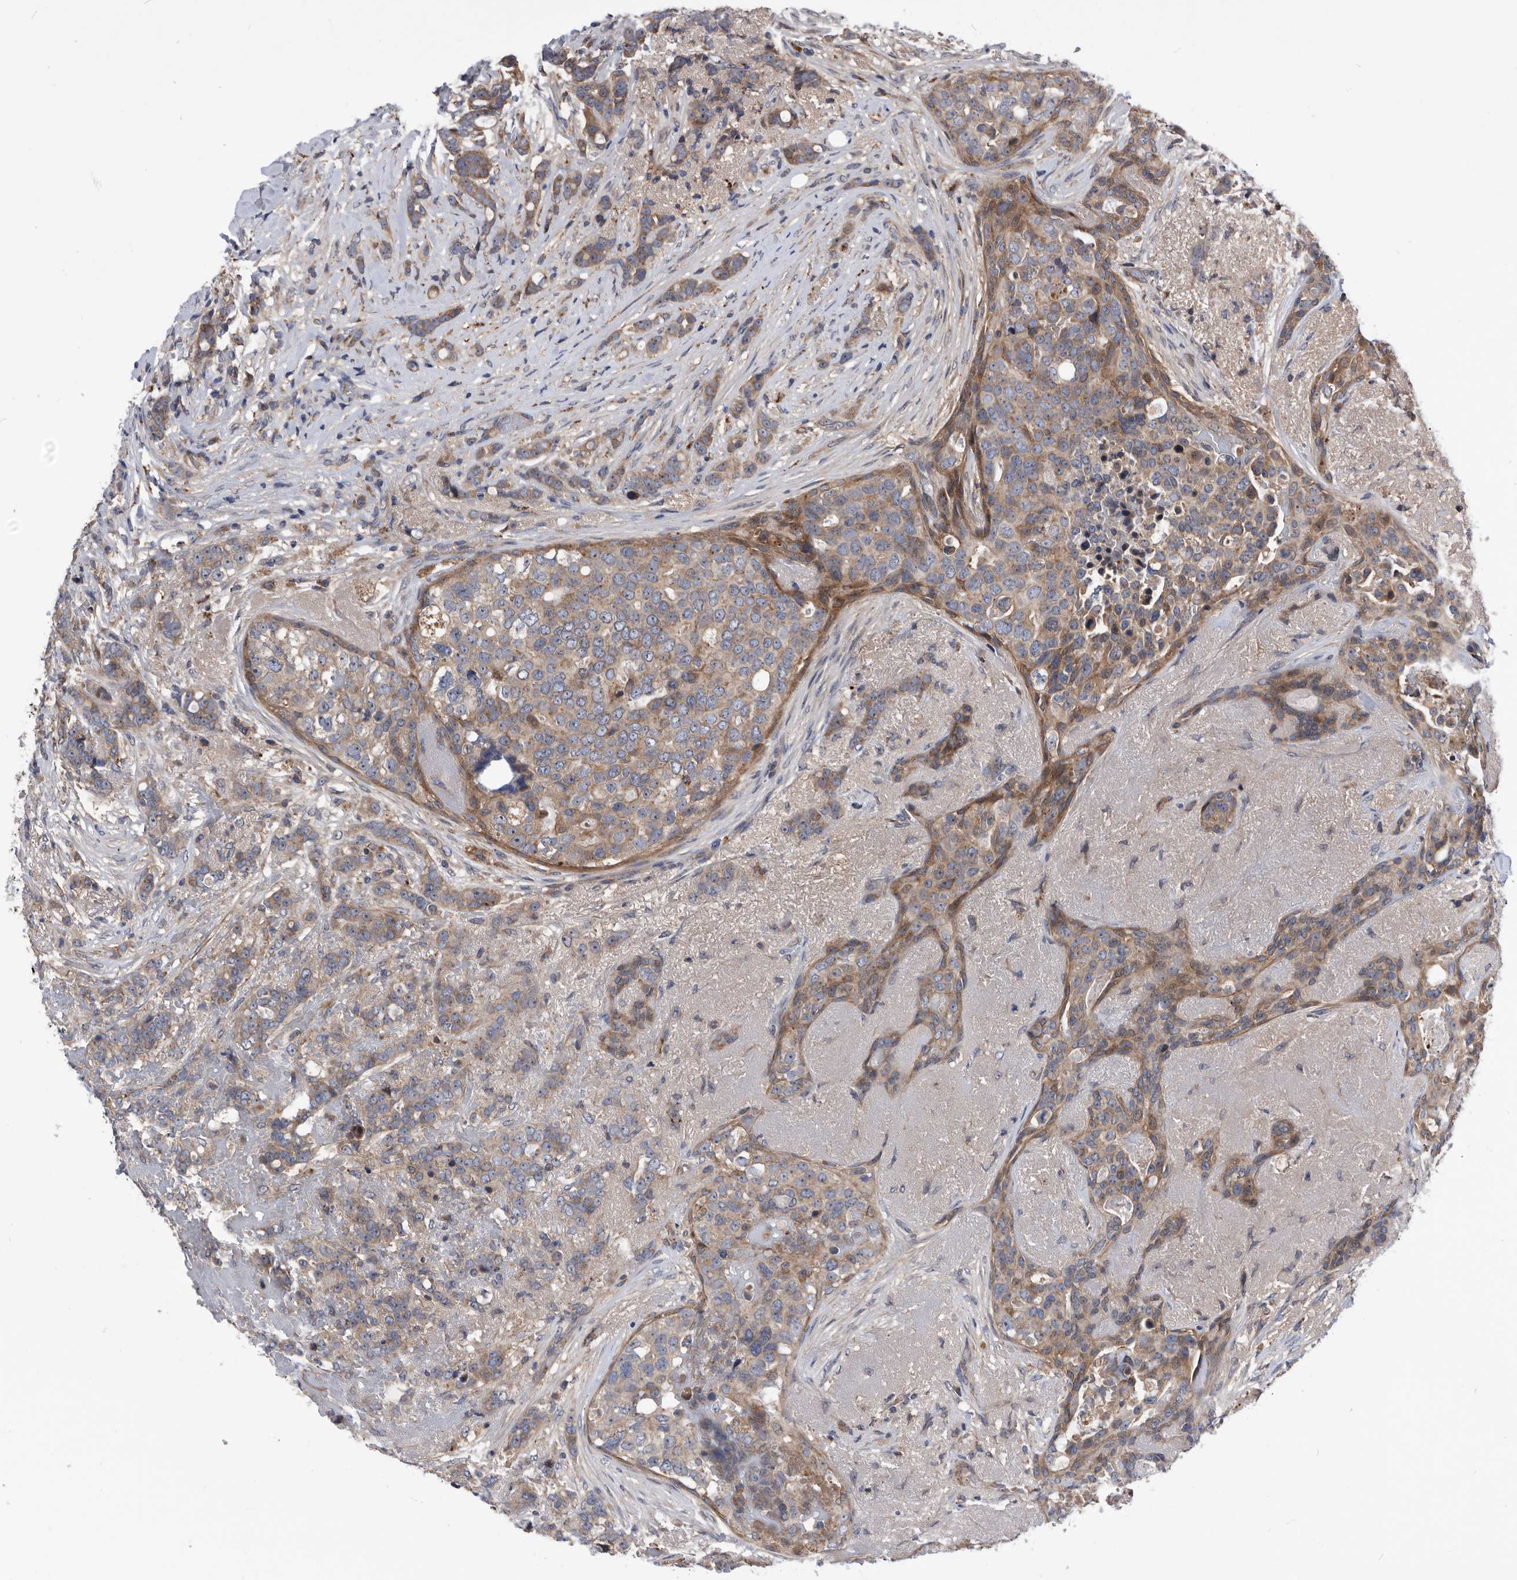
{"staining": {"intensity": "moderate", "quantity": ">75%", "location": "cytoplasmic/membranous"}, "tissue": "breast cancer", "cell_type": "Tumor cells", "image_type": "cancer", "snomed": [{"axis": "morphology", "description": "Lobular carcinoma"}, {"axis": "topography", "description": "Breast"}], "caption": "Protein staining reveals moderate cytoplasmic/membranous staining in approximately >75% of tumor cells in breast lobular carcinoma.", "gene": "BAIAP3", "patient": {"sex": "female", "age": 51}}